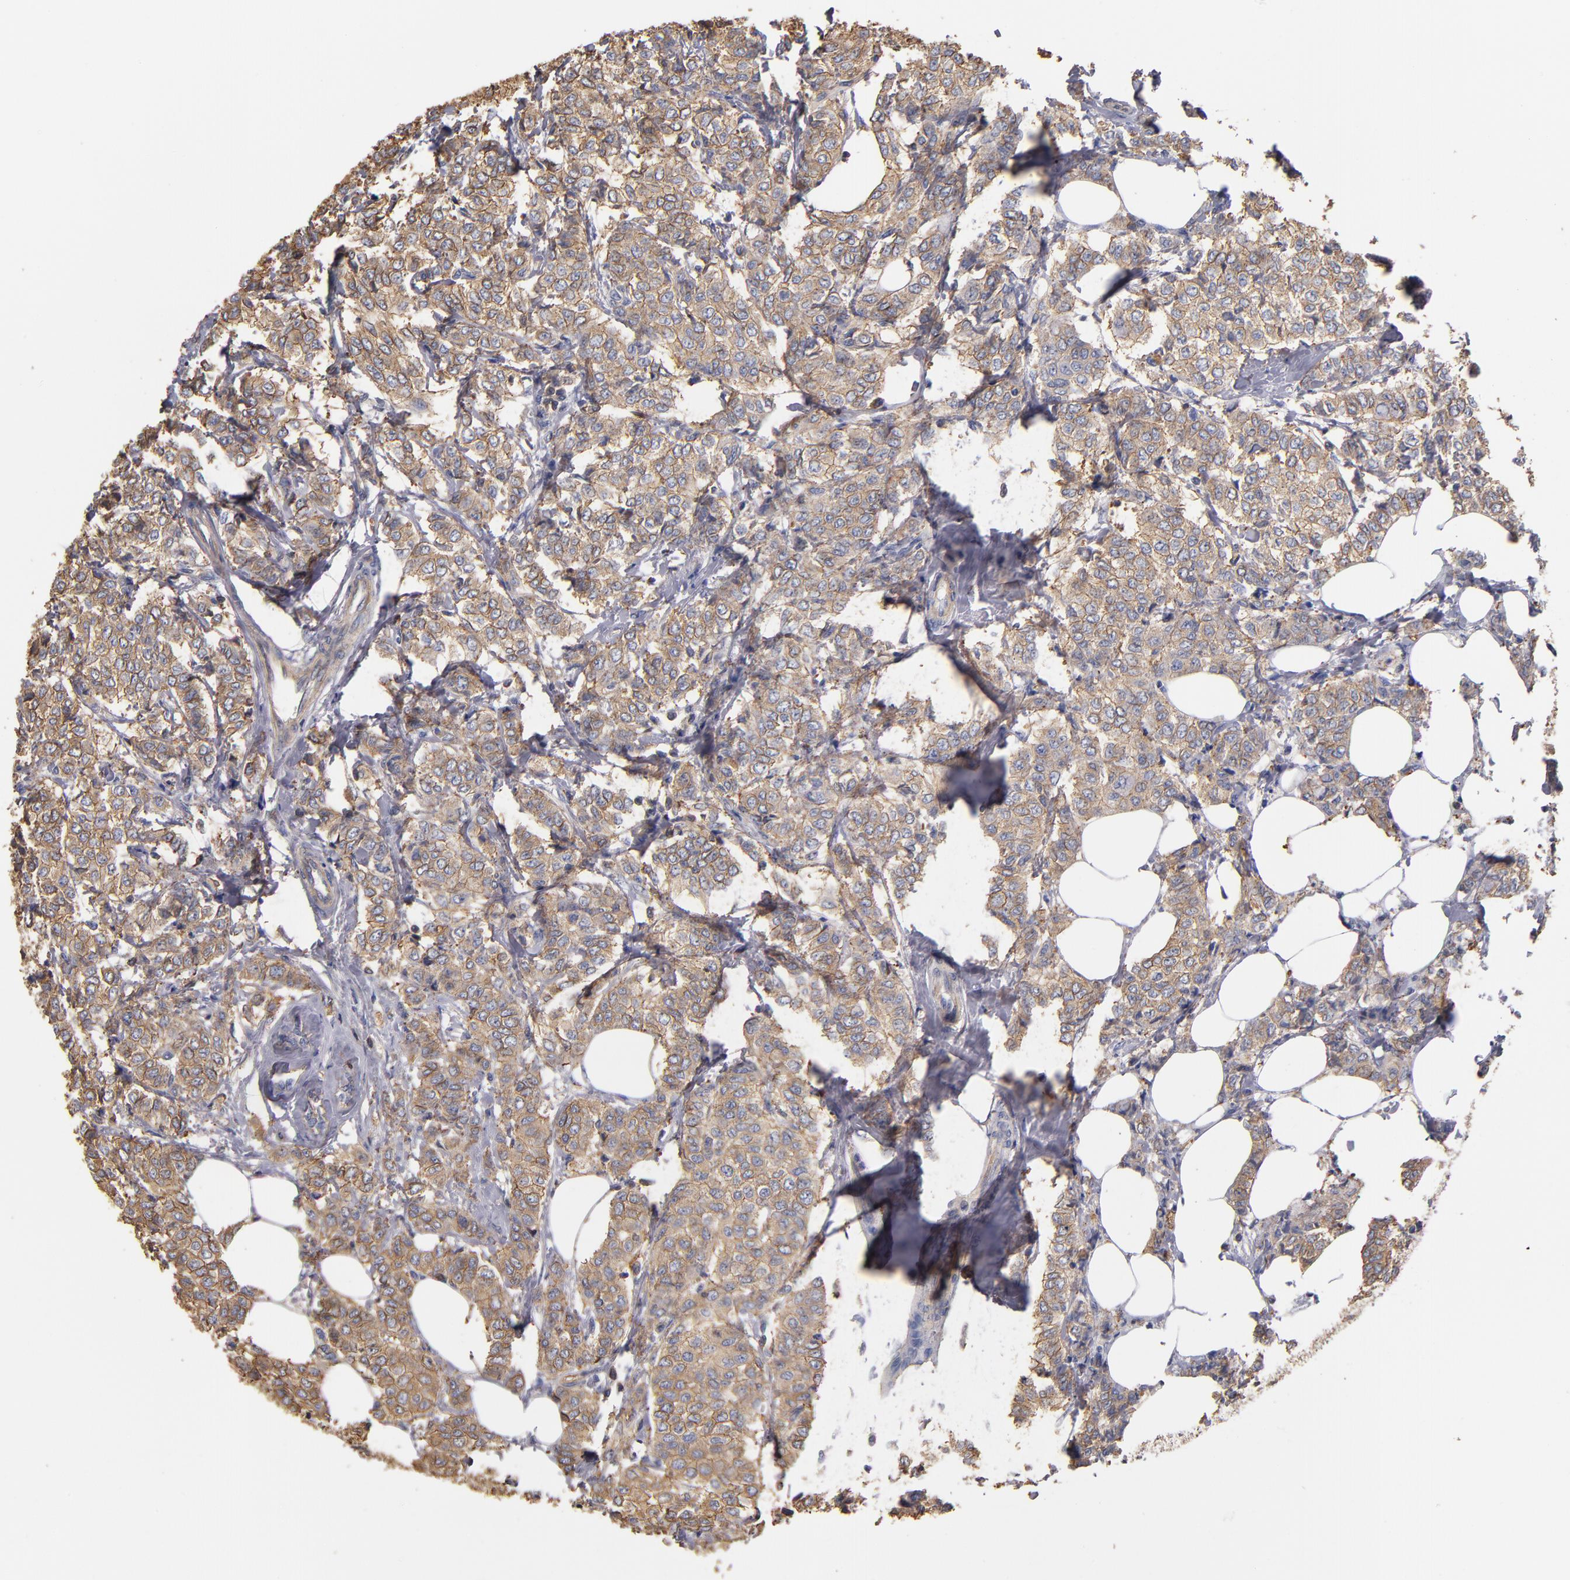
{"staining": {"intensity": "weak", "quantity": ">75%", "location": "cytoplasmic/membranous"}, "tissue": "breast cancer", "cell_type": "Tumor cells", "image_type": "cancer", "snomed": [{"axis": "morphology", "description": "Lobular carcinoma"}, {"axis": "topography", "description": "Breast"}], "caption": "Immunohistochemical staining of breast cancer demonstrates low levels of weak cytoplasmic/membranous staining in about >75% of tumor cells. (DAB (3,3'-diaminobenzidine) = brown stain, brightfield microscopy at high magnification).", "gene": "ESYT2", "patient": {"sex": "female", "age": 60}}